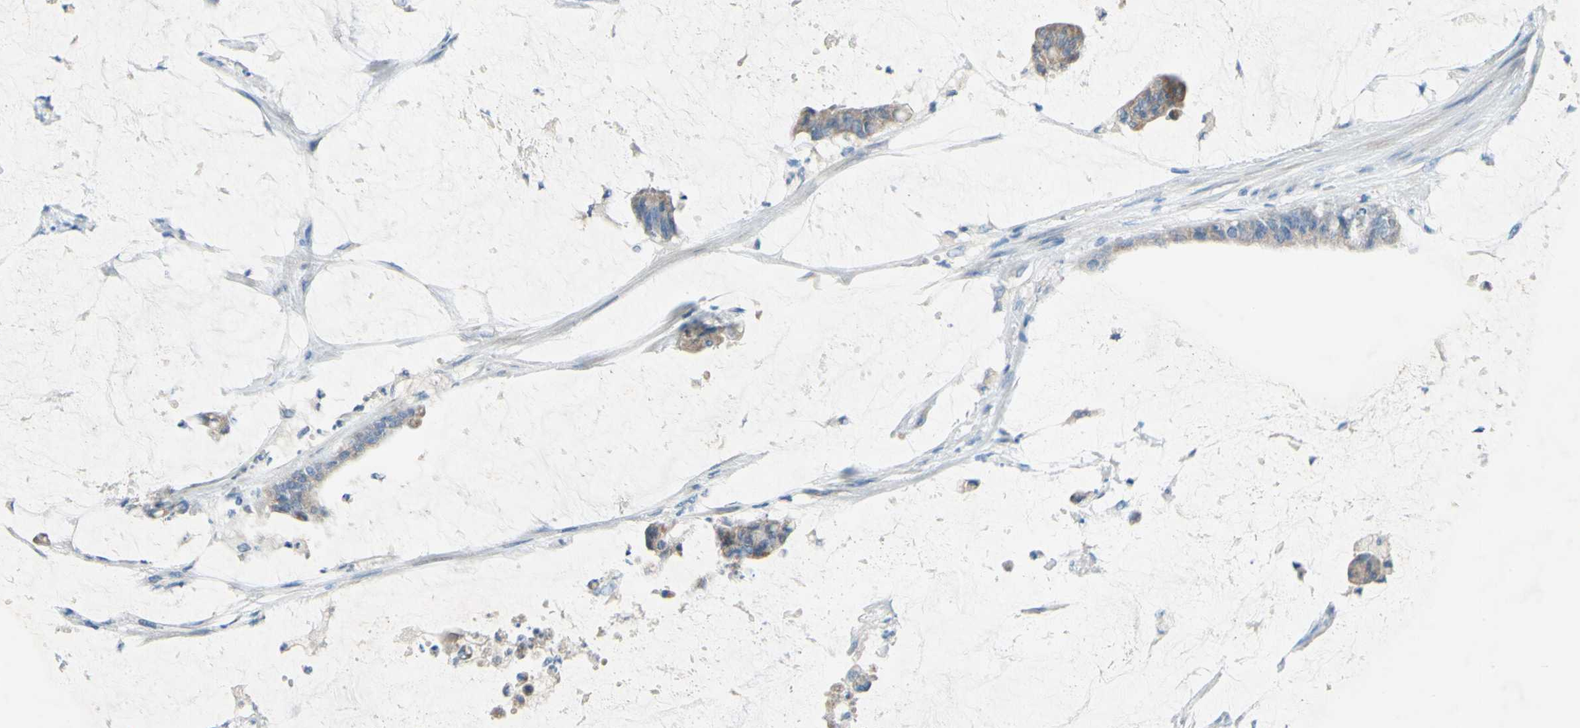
{"staining": {"intensity": "negative", "quantity": "none", "location": "none"}, "tissue": "colorectal cancer", "cell_type": "Tumor cells", "image_type": "cancer", "snomed": [{"axis": "morphology", "description": "Adenocarcinoma, NOS"}, {"axis": "topography", "description": "Rectum"}], "caption": "Adenocarcinoma (colorectal) stained for a protein using immunohistochemistry (IHC) displays no staining tumor cells.", "gene": "ACADL", "patient": {"sex": "female", "age": 66}}